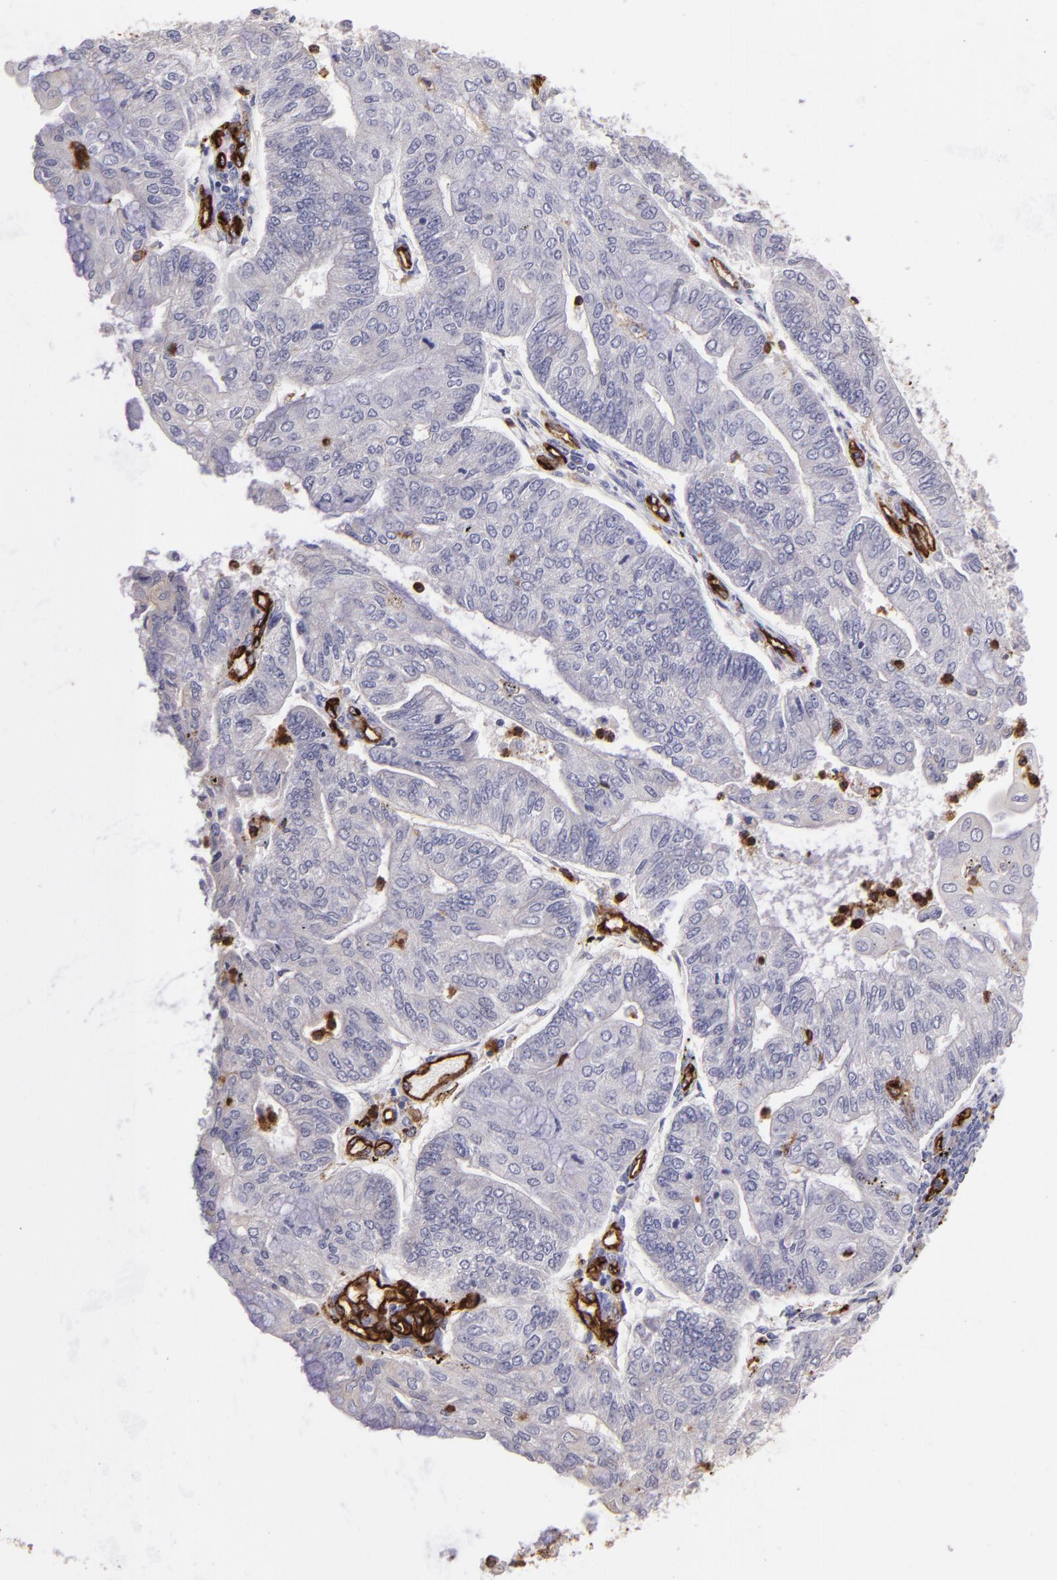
{"staining": {"intensity": "negative", "quantity": "none", "location": "none"}, "tissue": "endometrial cancer", "cell_type": "Tumor cells", "image_type": "cancer", "snomed": [{"axis": "morphology", "description": "Adenocarcinoma, NOS"}, {"axis": "topography", "description": "Endometrium"}], "caption": "High magnification brightfield microscopy of adenocarcinoma (endometrial) stained with DAB (3,3'-diaminobenzidine) (brown) and counterstained with hematoxylin (blue): tumor cells show no significant positivity.", "gene": "DYSF", "patient": {"sex": "female", "age": 59}}